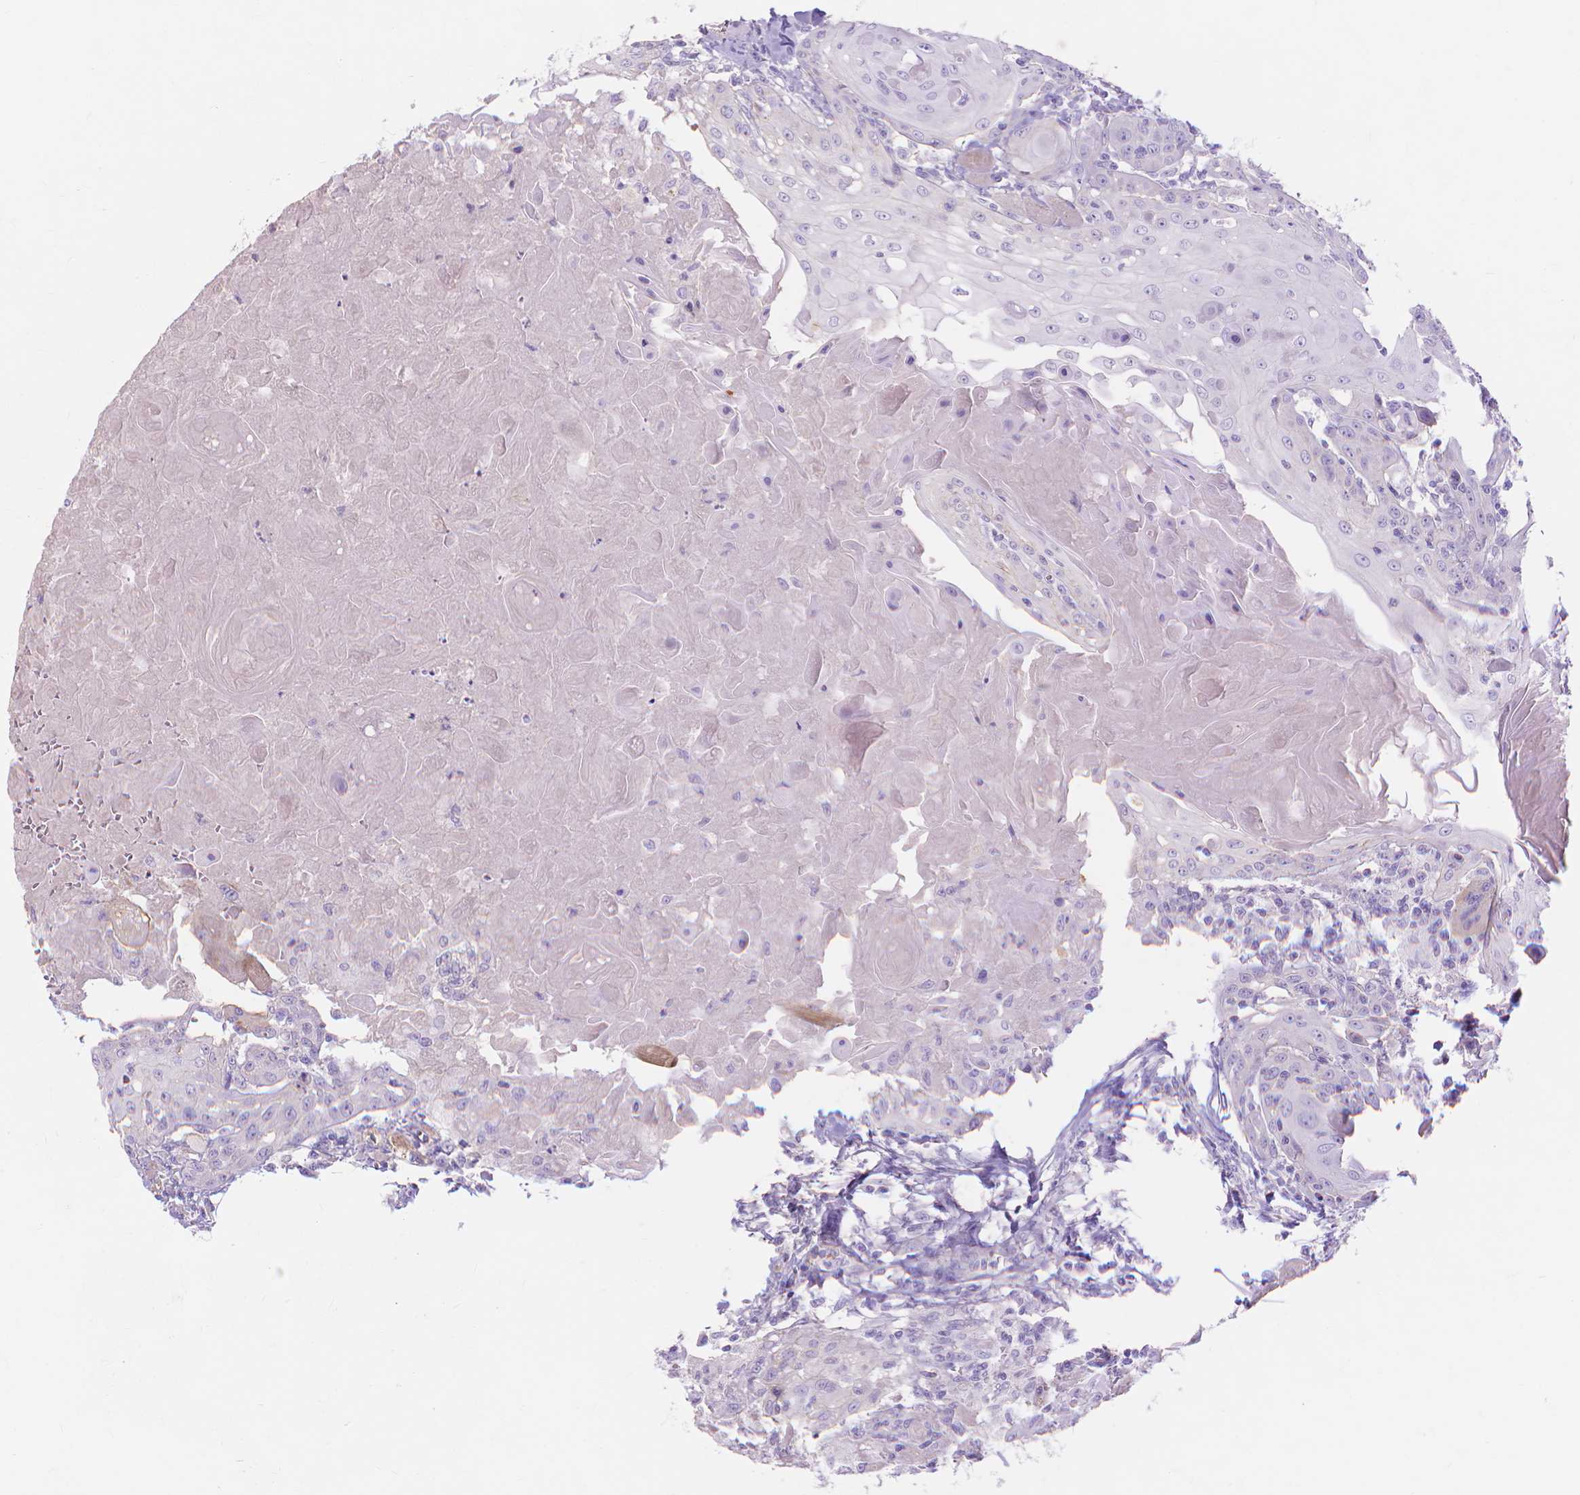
{"staining": {"intensity": "negative", "quantity": "none", "location": "none"}, "tissue": "head and neck cancer", "cell_type": "Tumor cells", "image_type": "cancer", "snomed": [{"axis": "morphology", "description": "Squamous cell carcinoma, NOS"}, {"axis": "topography", "description": "Head-Neck"}], "caption": "DAB immunohistochemical staining of head and neck cancer demonstrates no significant staining in tumor cells. Brightfield microscopy of immunohistochemistry stained with DAB (brown) and hematoxylin (blue), captured at high magnification.", "gene": "MBLAC1", "patient": {"sex": "female", "age": 80}}